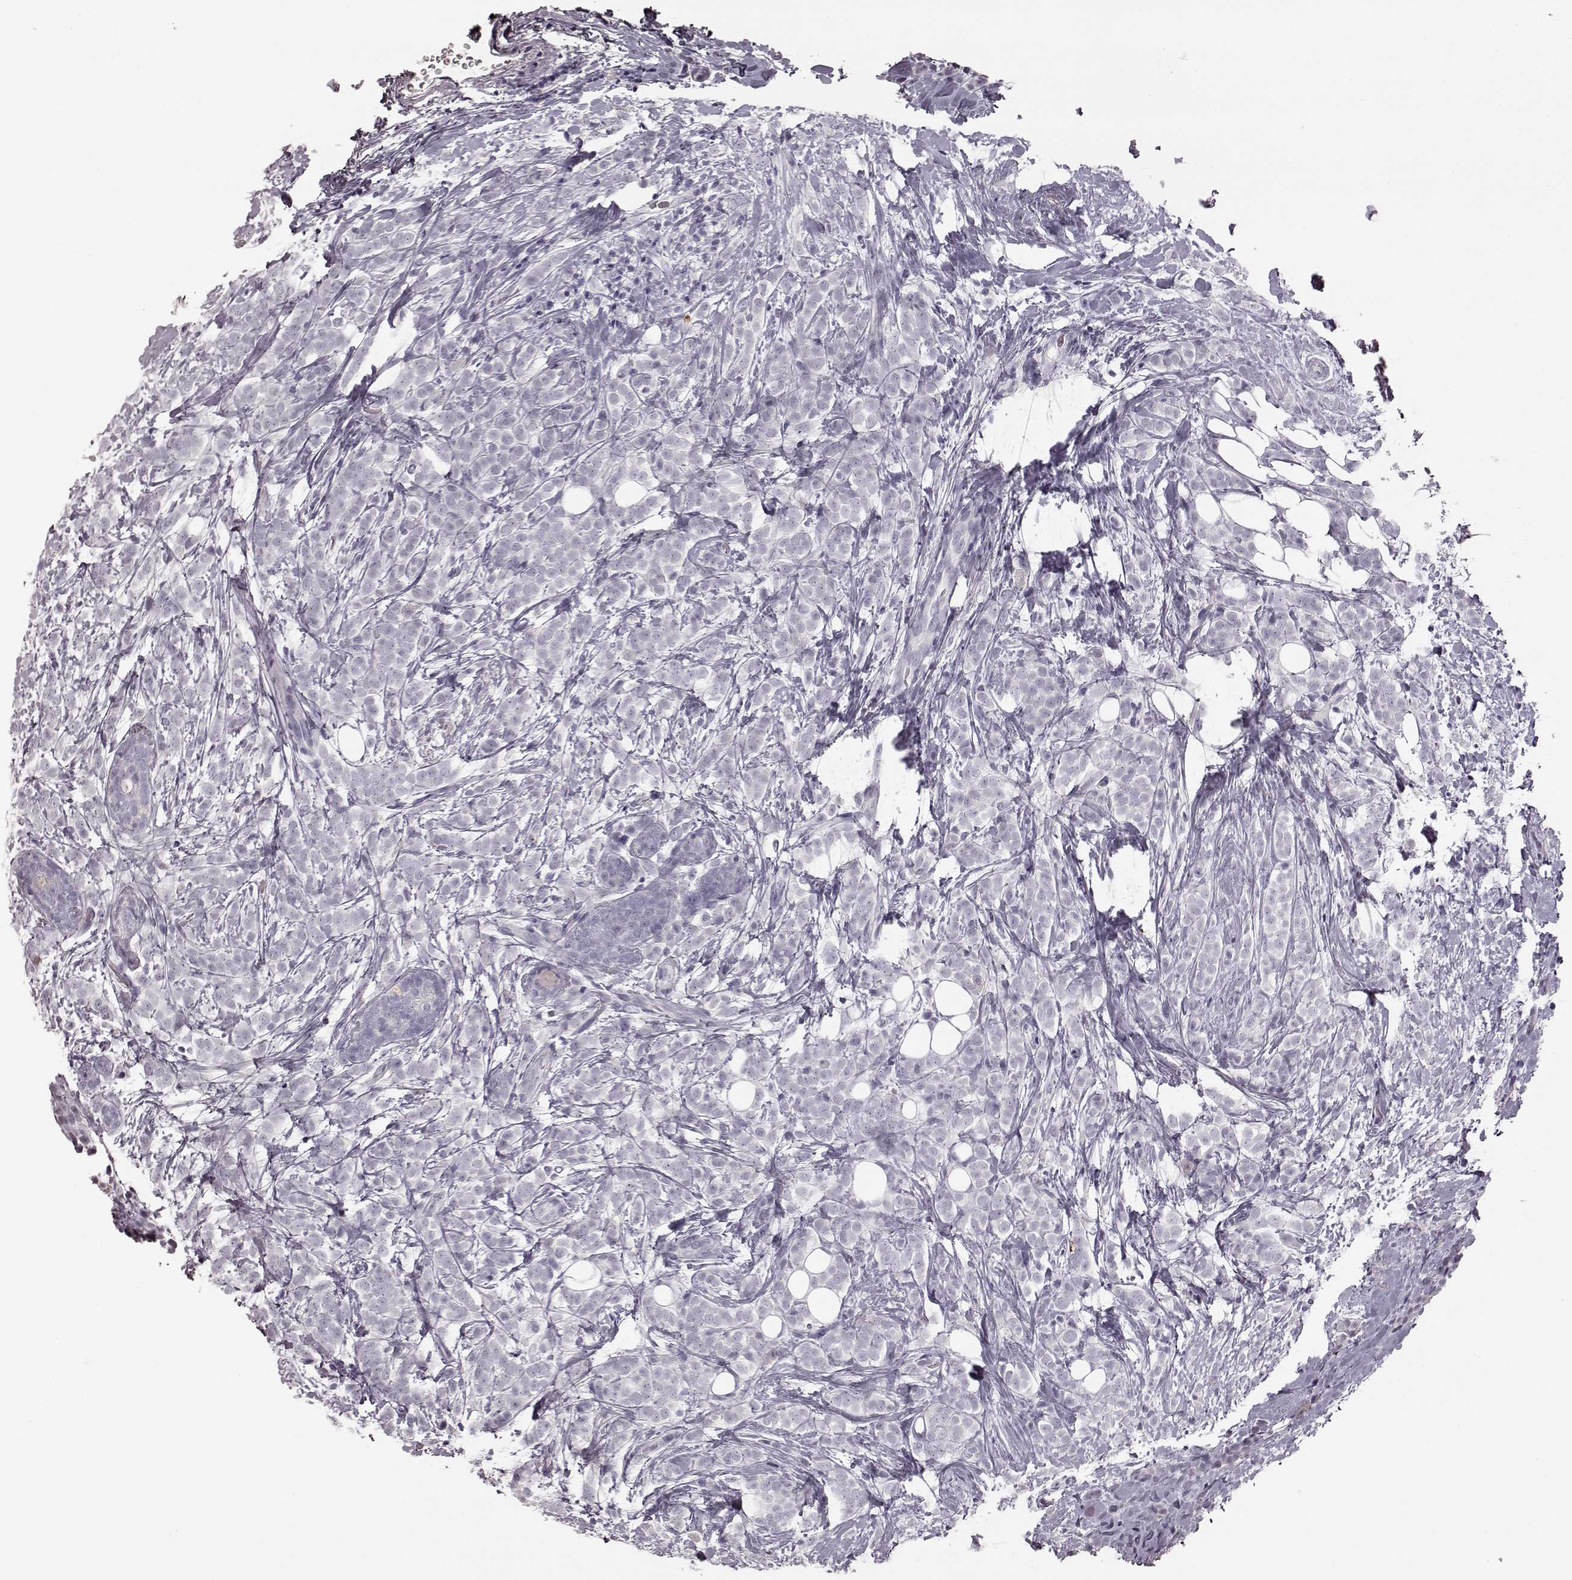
{"staining": {"intensity": "negative", "quantity": "none", "location": "none"}, "tissue": "breast cancer", "cell_type": "Tumor cells", "image_type": "cancer", "snomed": [{"axis": "morphology", "description": "Lobular carcinoma"}, {"axis": "topography", "description": "Breast"}], "caption": "Histopathology image shows no protein positivity in tumor cells of breast cancer (lobular carcinoma) tissue.", "gene": "ZNF433", "patient": {"sex": "female", "age": 49}}